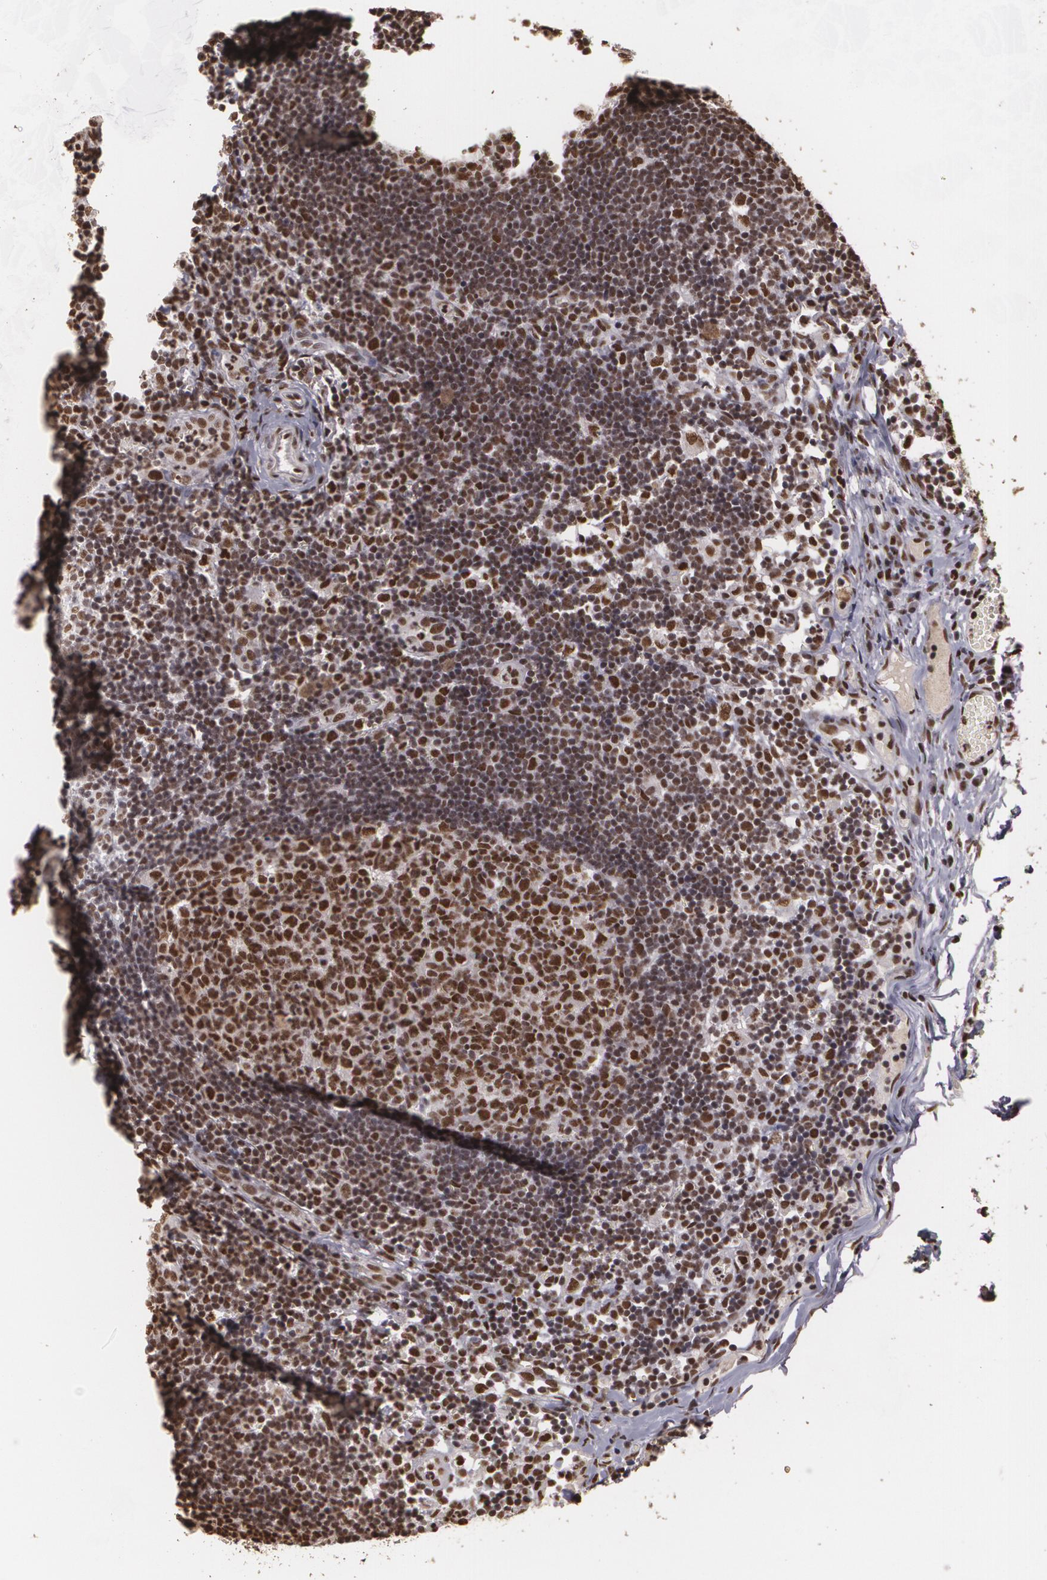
{"staining": {"intensity": "strong", "quantity": ">75%", "location": "nuclear"}, "tissue": "lymph node", "cell_type": "Germinal center cells", "image_type": "normal", "snomed": [{"axis": "morphology", "description": "Normal tissue, NOS"}, {"axis": "morphology", "description": "Inflammation, NOS"}, {"axis": "topography", "description": "Lymph node"}, {"axis": "topography", "description": "Salivary gland"}], "caption": "Immunohistochemistry (DAB (3,3'-diaminobenzidine)) staining of normal human lymph node reveals strong nuclear protein positivity in about >75% of germinal center cells. The protein is shown in brown color, while the nuclei are stained blue.", "gene": "RCOR1", "patient": {"sex": "male", "age": 3}}